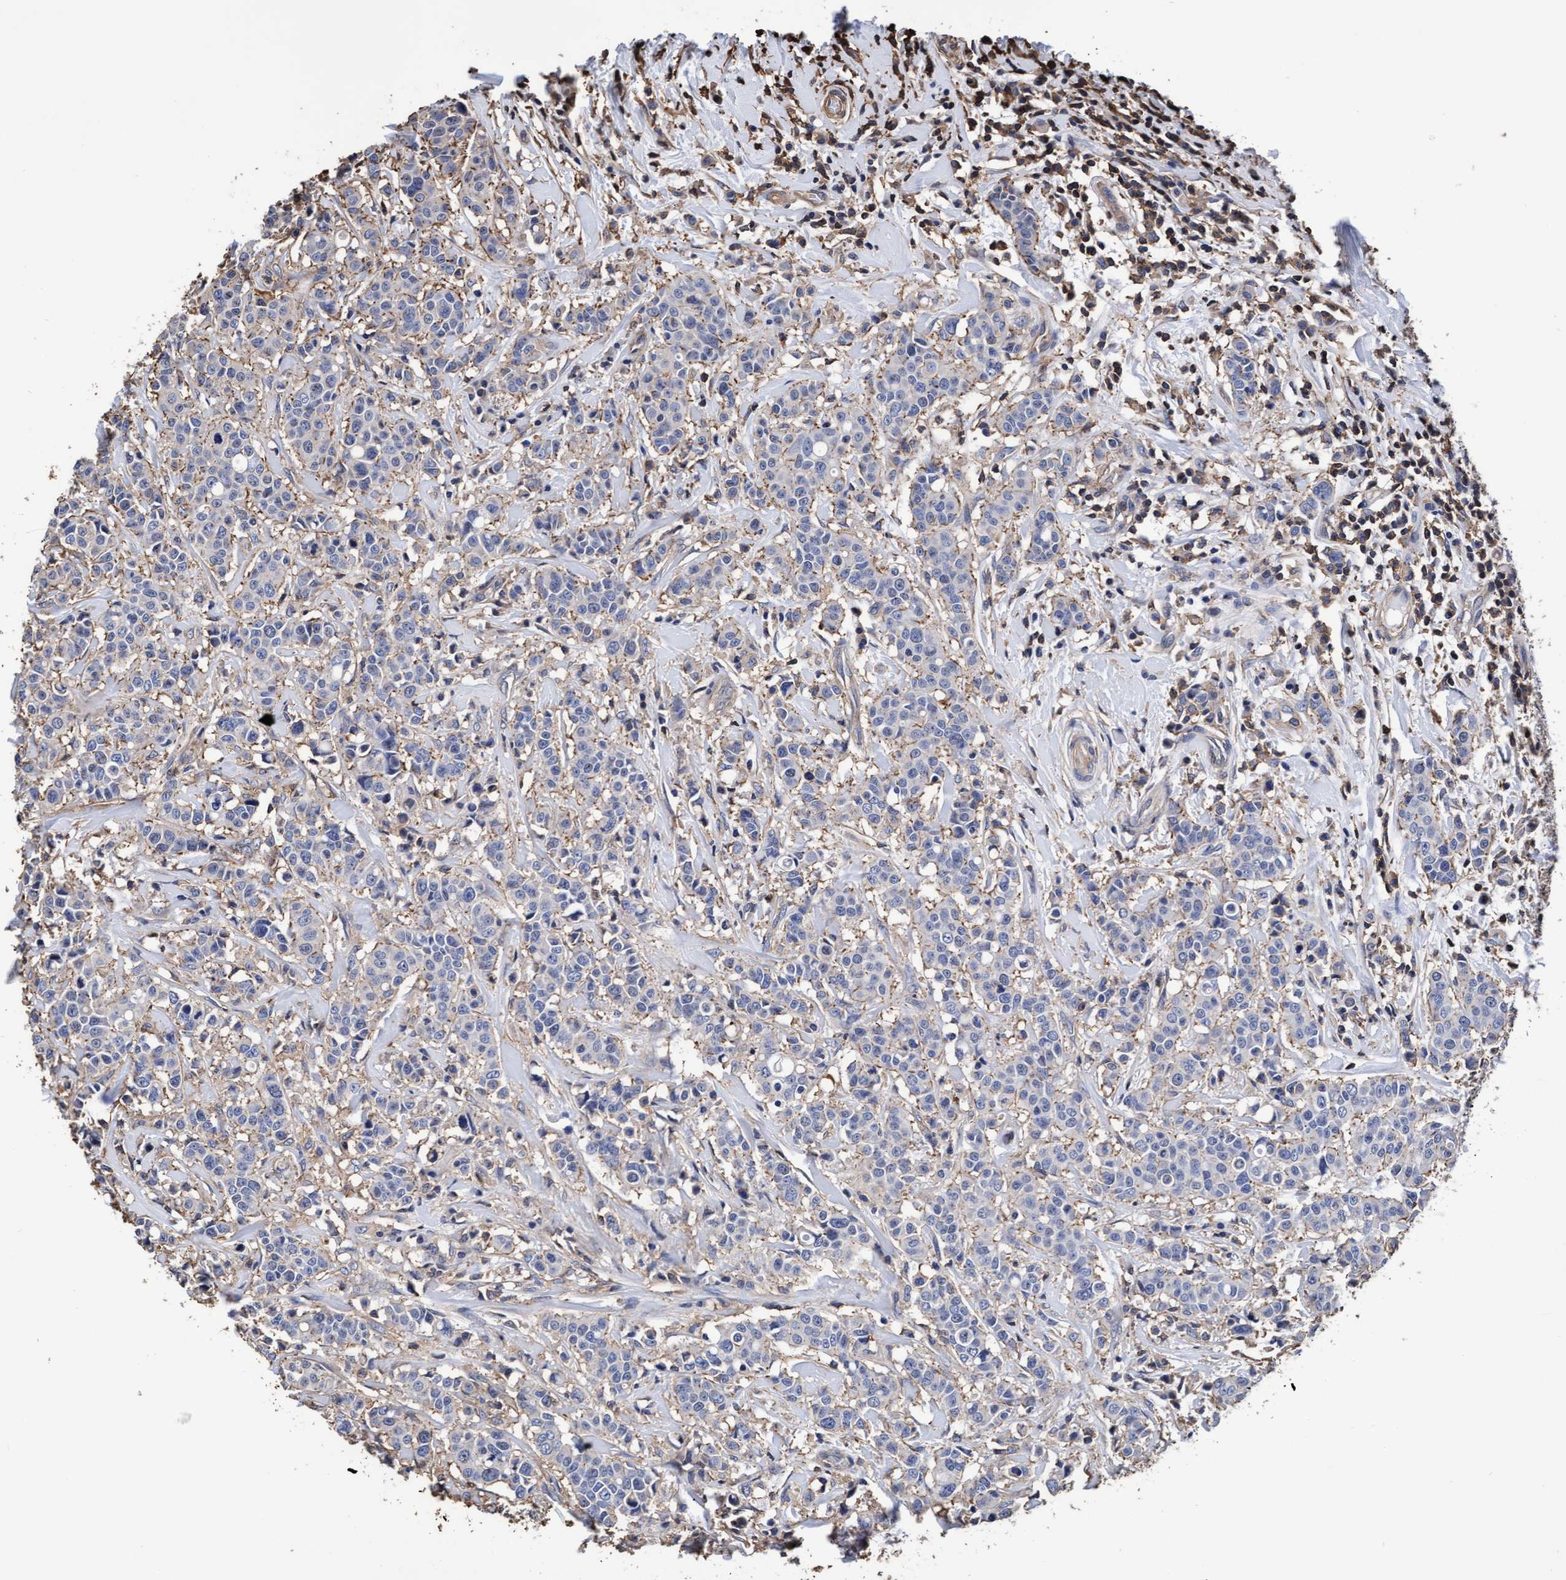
{"staining": {"intensity": "weak", "quantity": "<25%", "location": "cytoplasmic/membranous"}, "tissue": "breast cancer", "cell_type": "Tumor cells", "image_type": "cancer", "snomed": [{"axis": "morphology", "description": "Duct carcinoma"}, {"axis": "topography", "description": "Breast"}], "caption": "Invasive ductal carcinoma (breast) was stained to show a protein in brown. There is no significant staining in tumor cells.", "gene": "GRHPR", "patient": {"sex": "female", "age": 27}}